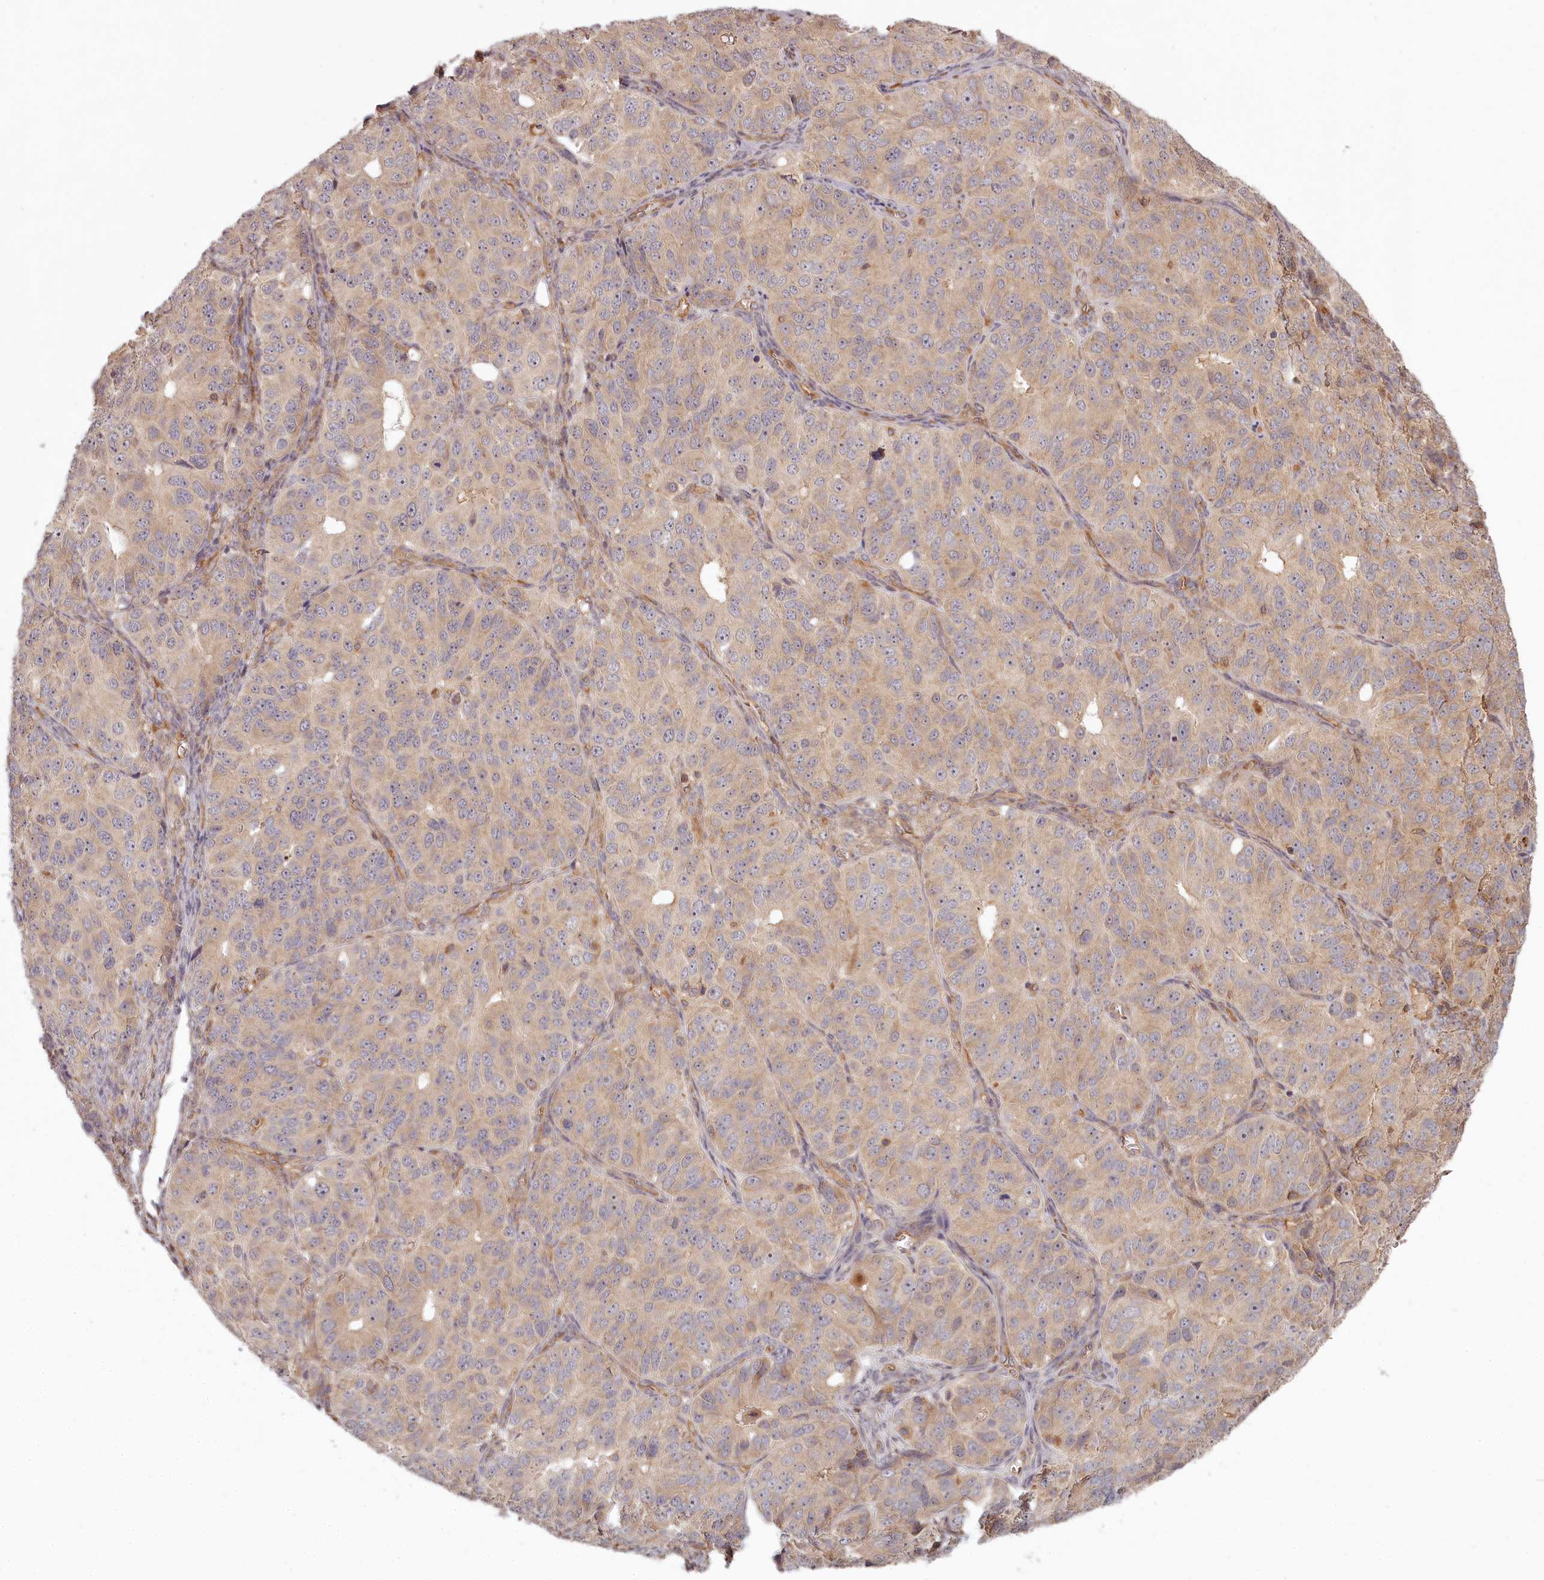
{"staining": {"intensity": "weak", "quantity": ">75%", "location": "cytoplasmic/membranous"}, "tissue": "ovarian cancer", "cell_type": "Tumor cells", "image_type": "cancer", "snomed": [{"axis": "morphology", "description": "Carcinoma, endometroid"}, {"axis": "topography", "description": "Ovary"}], "caption": "Ovarian endometroid carcinoma tissue exhibits weak cytoplasmic/membranous positivity in approximately >75% of tumor cells", "gene": "TMIE", "patient": {"sex": "female", "age": 51}}